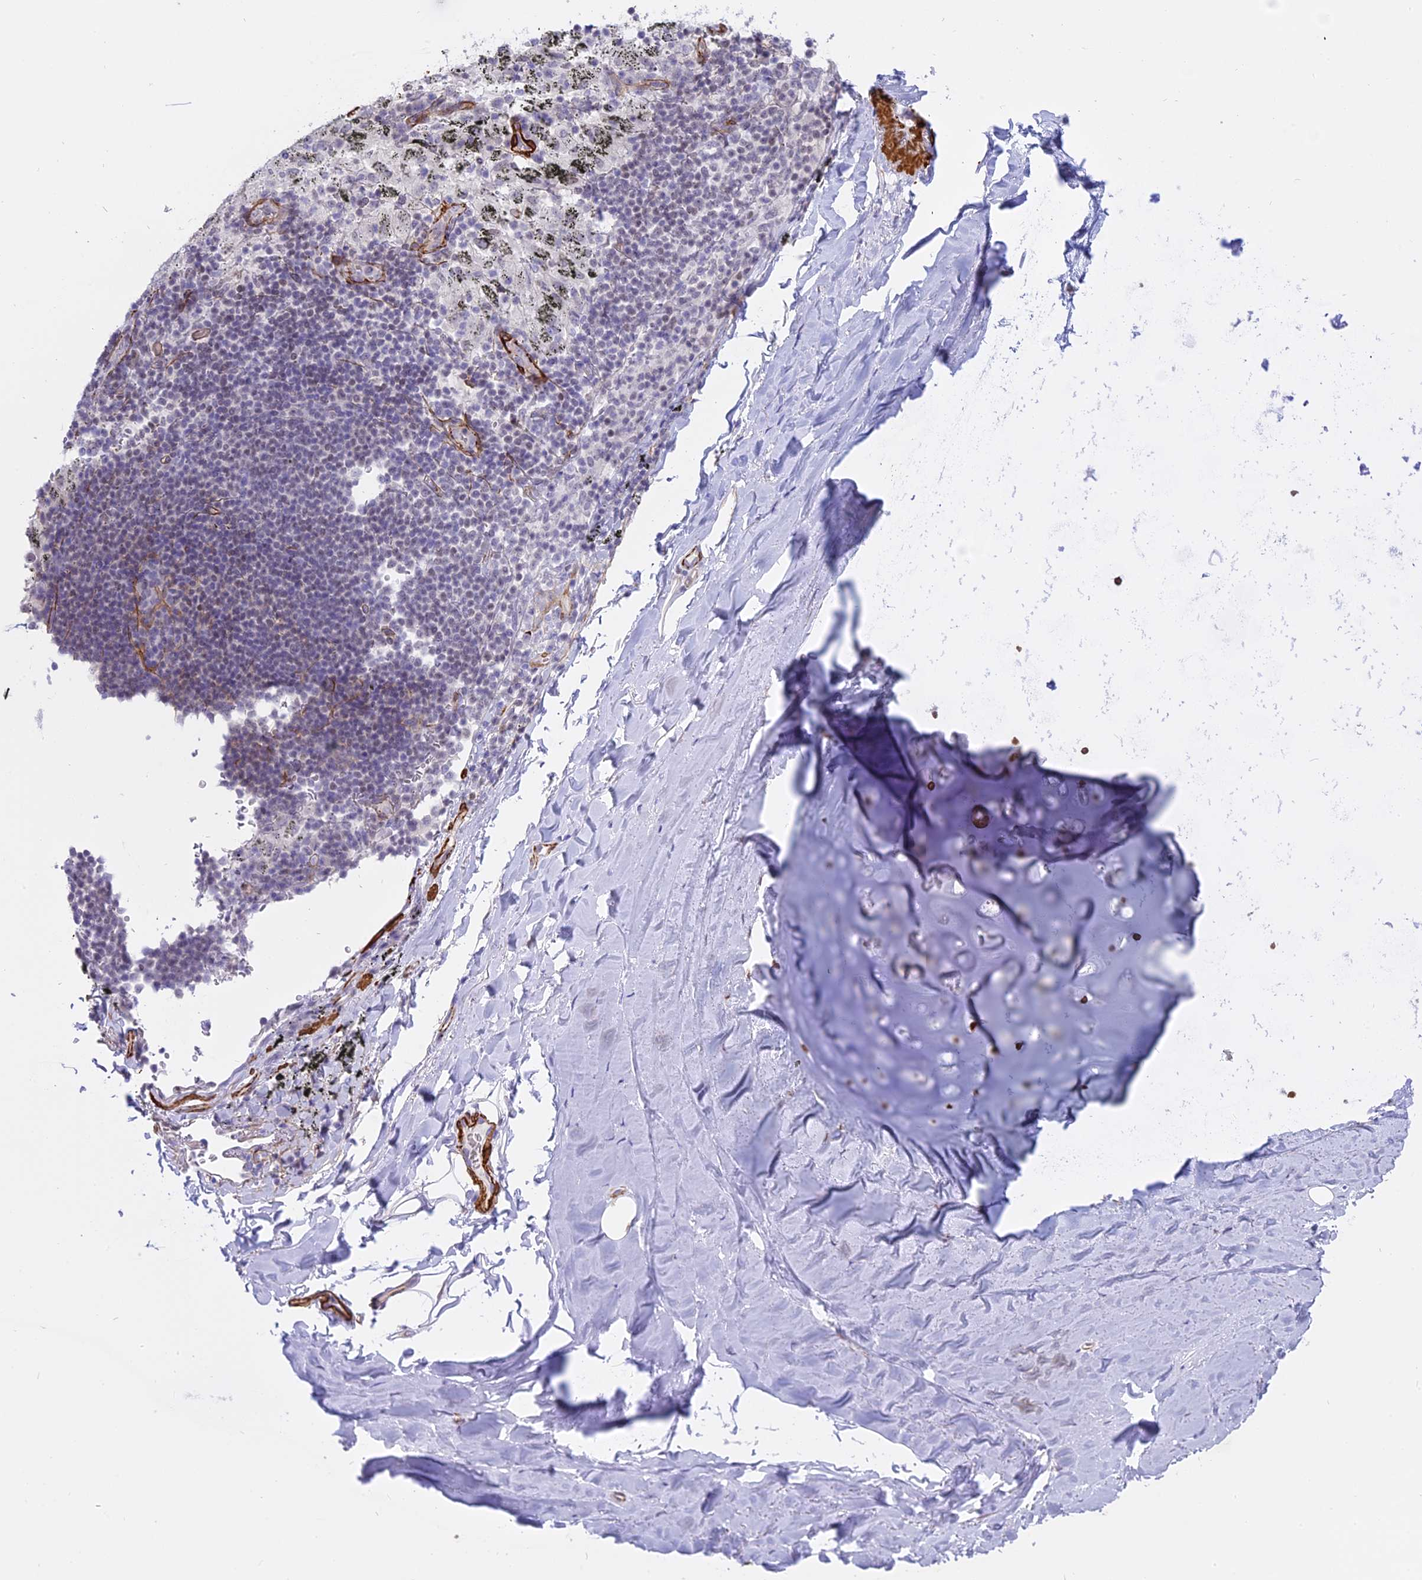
{"staining": {"intensity": "negative", "quantity": "none", "location": "none"}, "tissue": "adipose tissue", "cell_type": "Adipocytes", "image_type": "normal", "snomed": [{"axis": "morphology", "description": "Normal tissue, NOS"}, {"axis": "topography", "description": "Lymph node"}, {"axis": "topography", "description": "Bronchus"}], "caption": "IHC image of normal adipose tissue: adipose tissue stained with DAB (3,3'-diaminobenzidine) demonstrates no significant protein expression in adipocytes.", "gene": "CENPV", "patient": {"sex": "male", "age": 63}}